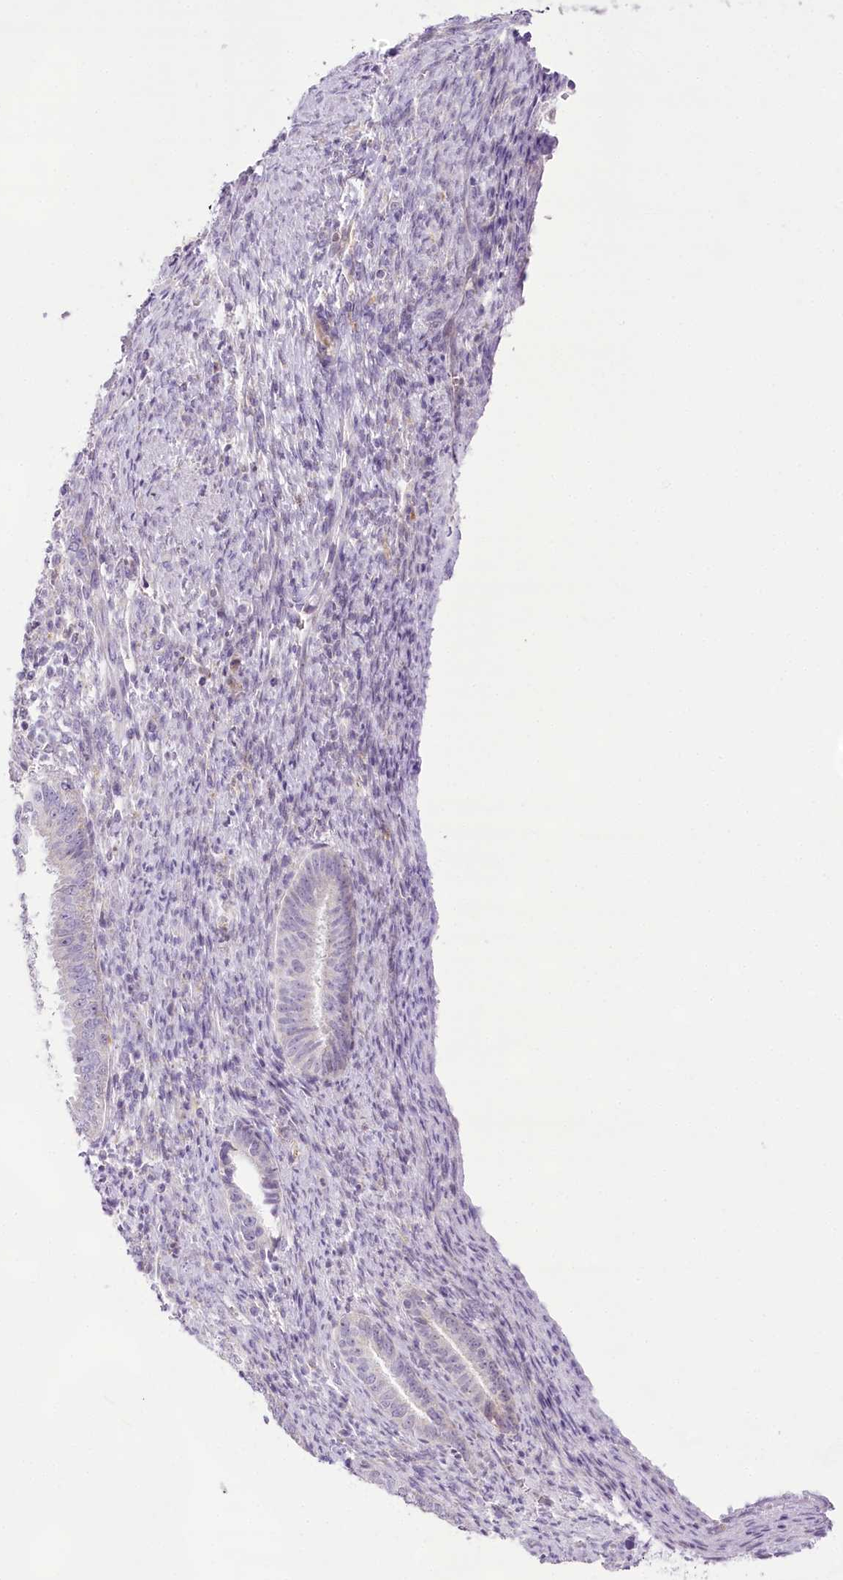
{"staining": {"intensity": "negative", "quantity": "none", "location": "none"}, "tissue": "endometrial cancer", "cell_type": "Tumor cells", "image_type": "cancer", "snomed": [{"axis": "morphology", "description": "Adenocarcinoma, NOS"}, {"axis": "topography", "description": "Endometrium"}], "caption": "Immunohistochemistry (IHC) micrograph of human endometrial adenocarcinoma stained for a protein (brown), which exhibits no staining in tumor cells.", "gene": "CCDC30", "patient": {"sex": "female", "age": 51}}